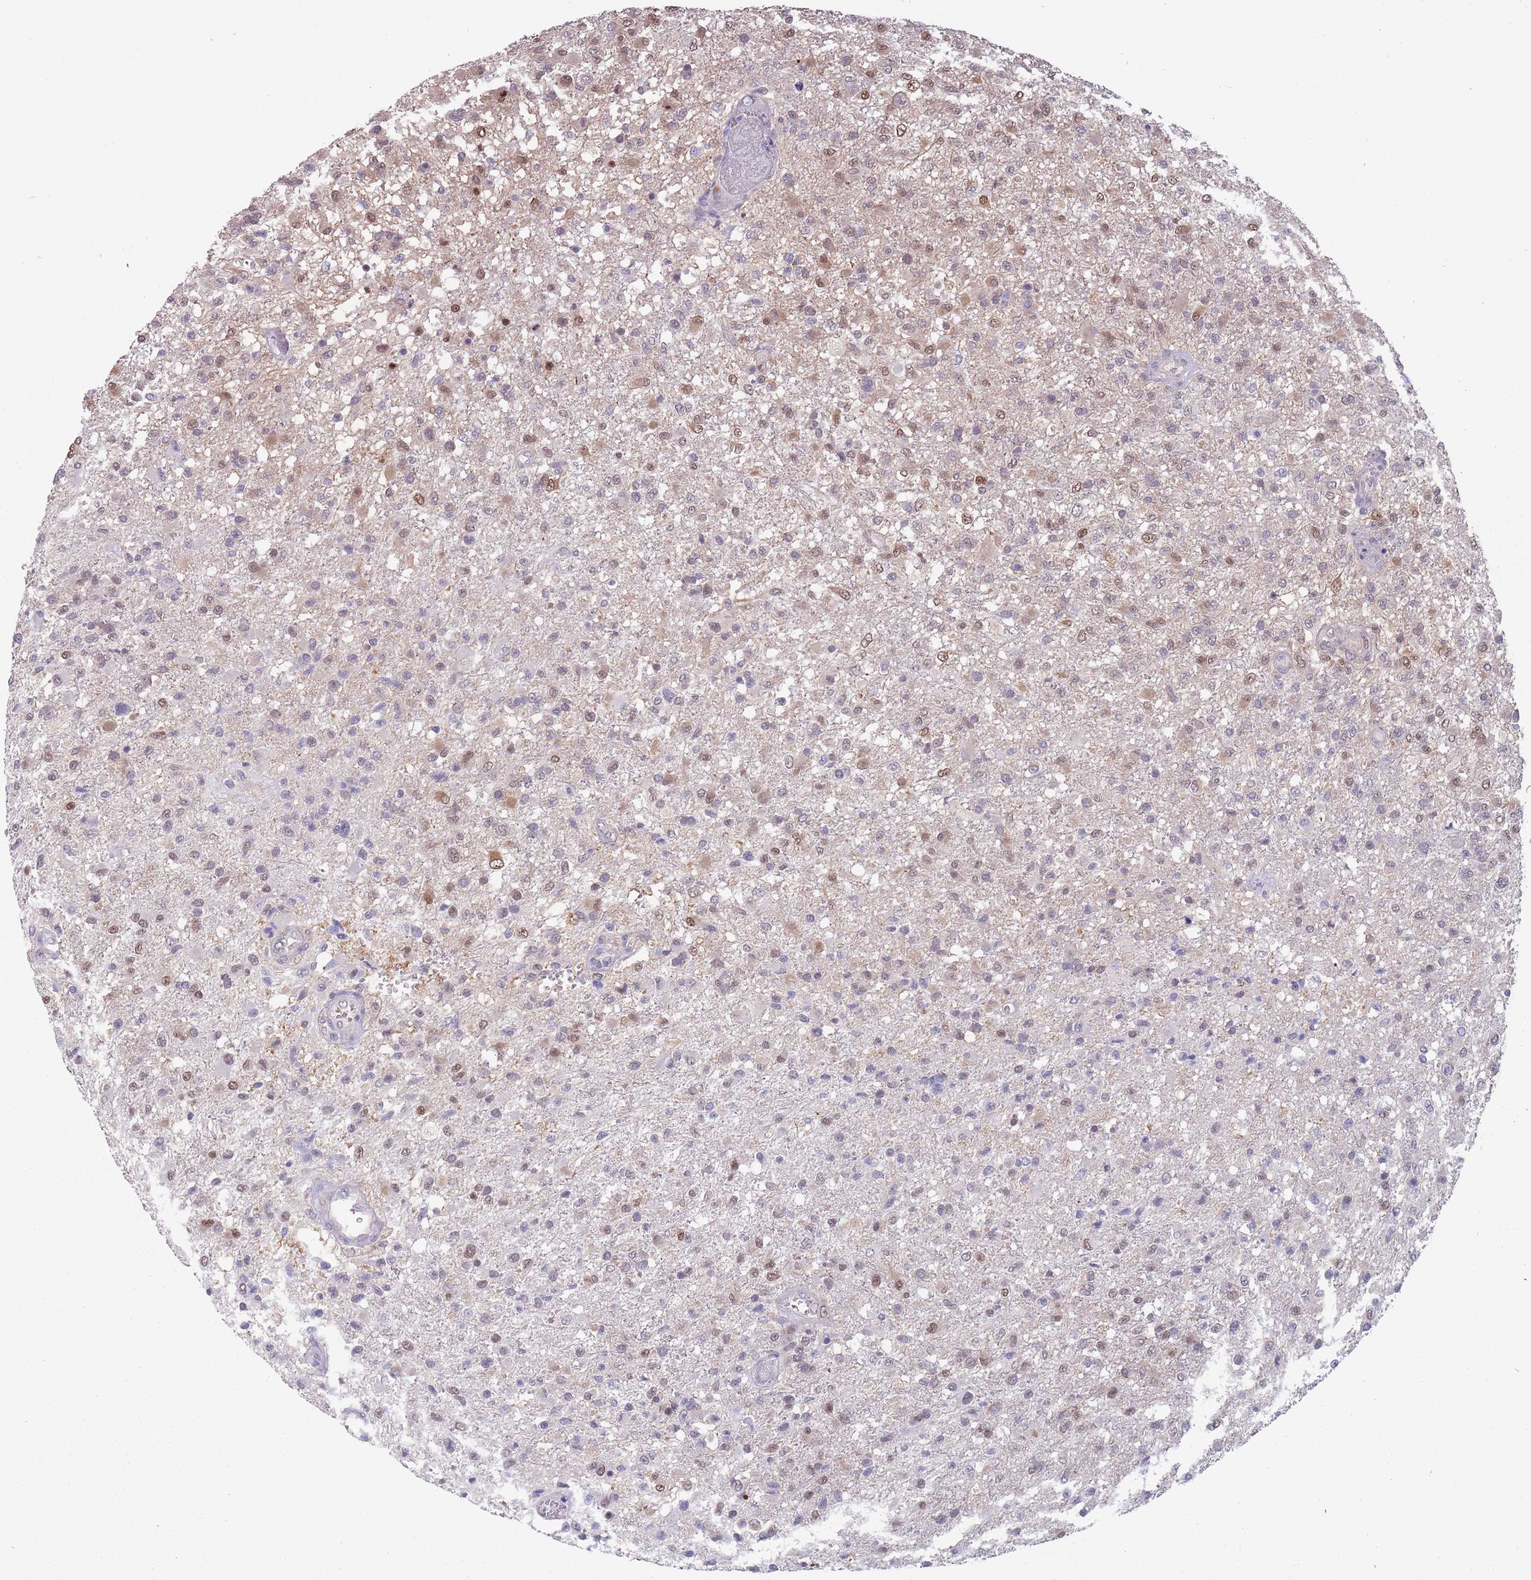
{"staining": {"intensity": "weak", "quantity": "25%-75%", "location": "nuclear"}, "tissue": "glioma", "cell_type": "Tumor cells", "image_type": "cancer", "snomed": [{"axis": "morphology", "description": "Glioma, malignant, High grade"}, {"axis": "topography", "description": "Brain"}], "caption": "An immunohistochemistry (IHC) histopathology image of neoplastic tissue is shown. Protein staining in brown shows weak nuclear positivity in glioma within tumor cells. Ihc stains the protein of interest in brown and the nuclei are stained blue.", "gene": "CLNS1A", "patient": {"sex": "female", "age": 74}}